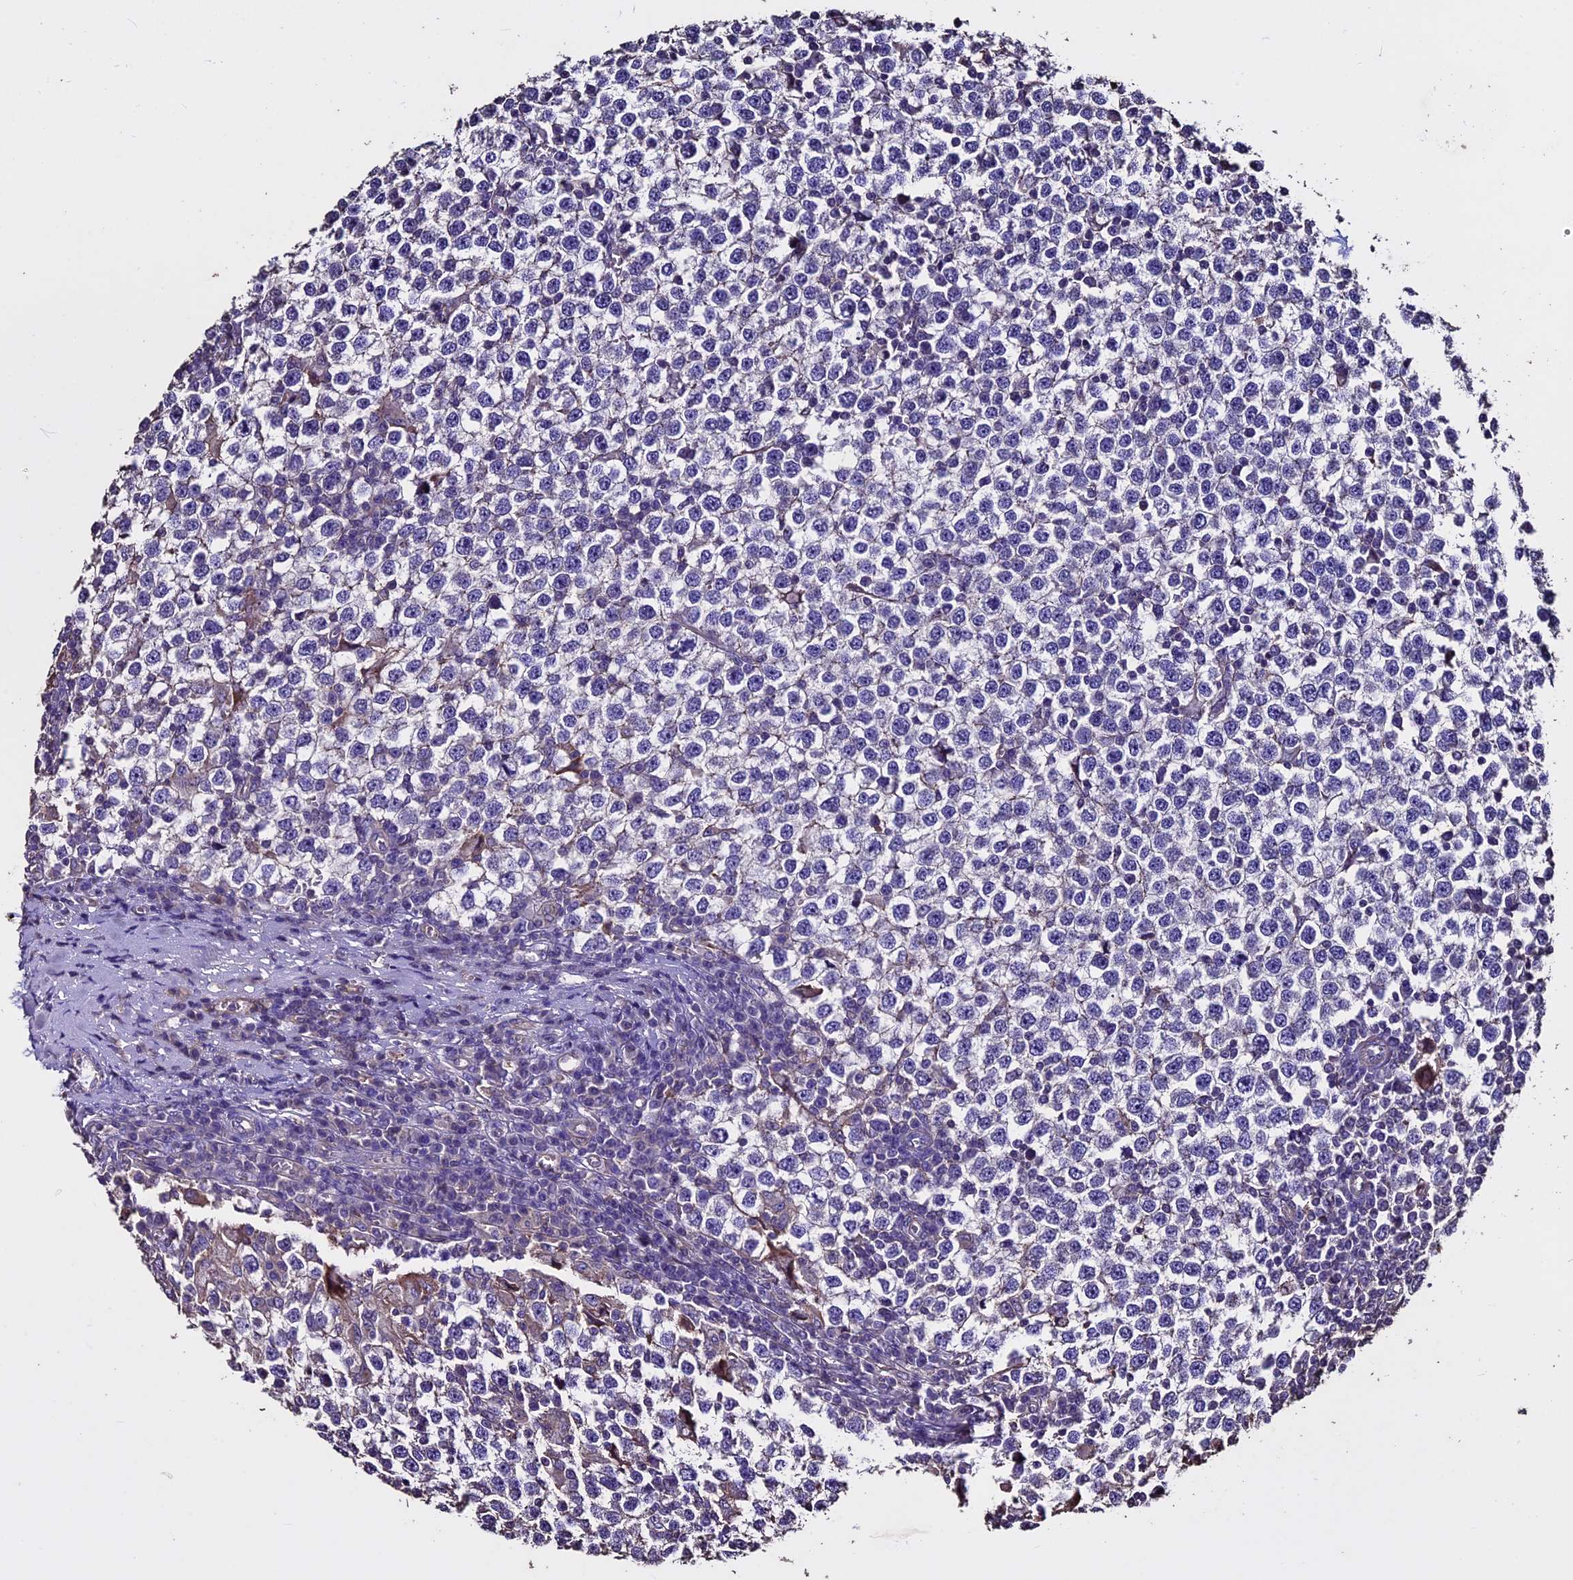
{"staining": {"intensity": "negative", "quantity": "none", "location": "none"}, "tissue": "testis cancer", "cell_type": "Tumor cells", "image_type": "cancer", "snomed": [{"axis": "morphology", "description": "Seminoma, NOS"}, {"axis": "topography", "description": "Testis"}], "caption": "The histopathology image shows no staining of tumor cells in testis cancer (seminoma). The staining was performed using DAB (3,3'-diaminobenzidine) to visualize the protein expression in brown, while the nuclei were stained in blue with hematoxylin (Magnification: 20x).", "gene": "USB1", "patient": {"sex": "male", "age": 65}}